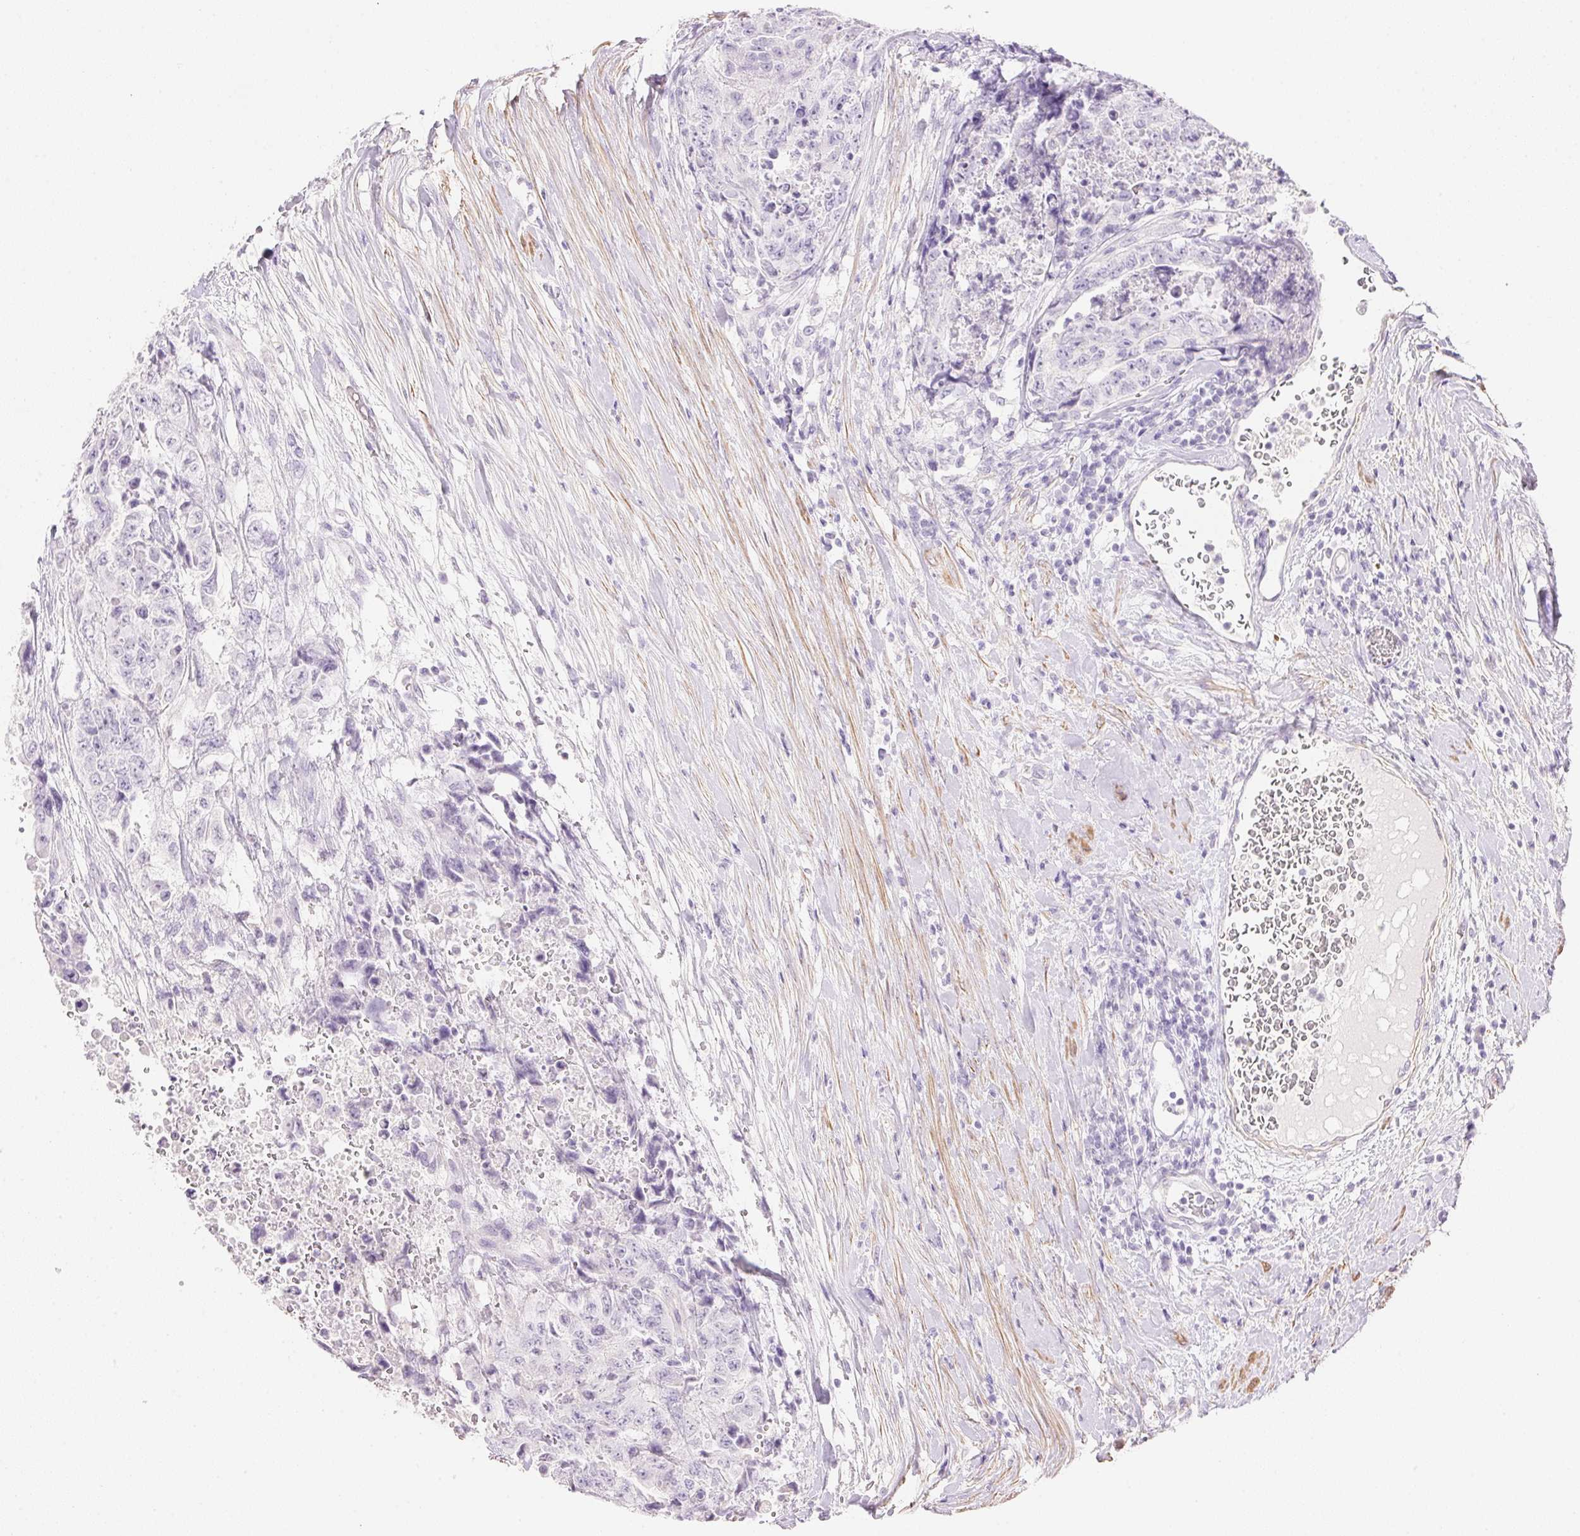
{"staining": {"intensity": "negative", "quantity": "none", "location": "none"}, "tissue": "testis cancer", "cell_type": "Tumor cells", "image_type": "cancer", "snomed": [{"axis": "morphology", "description": "Carcinoma, Embryonal, NOS"}, {"axis": "topography", "description": "Testis"}], "caption": "The histopathology image exhibits no staining of tumor cells in testis cancer.", "gene": "KCNE2", "patient": {"sex": "male", "age": 24}}